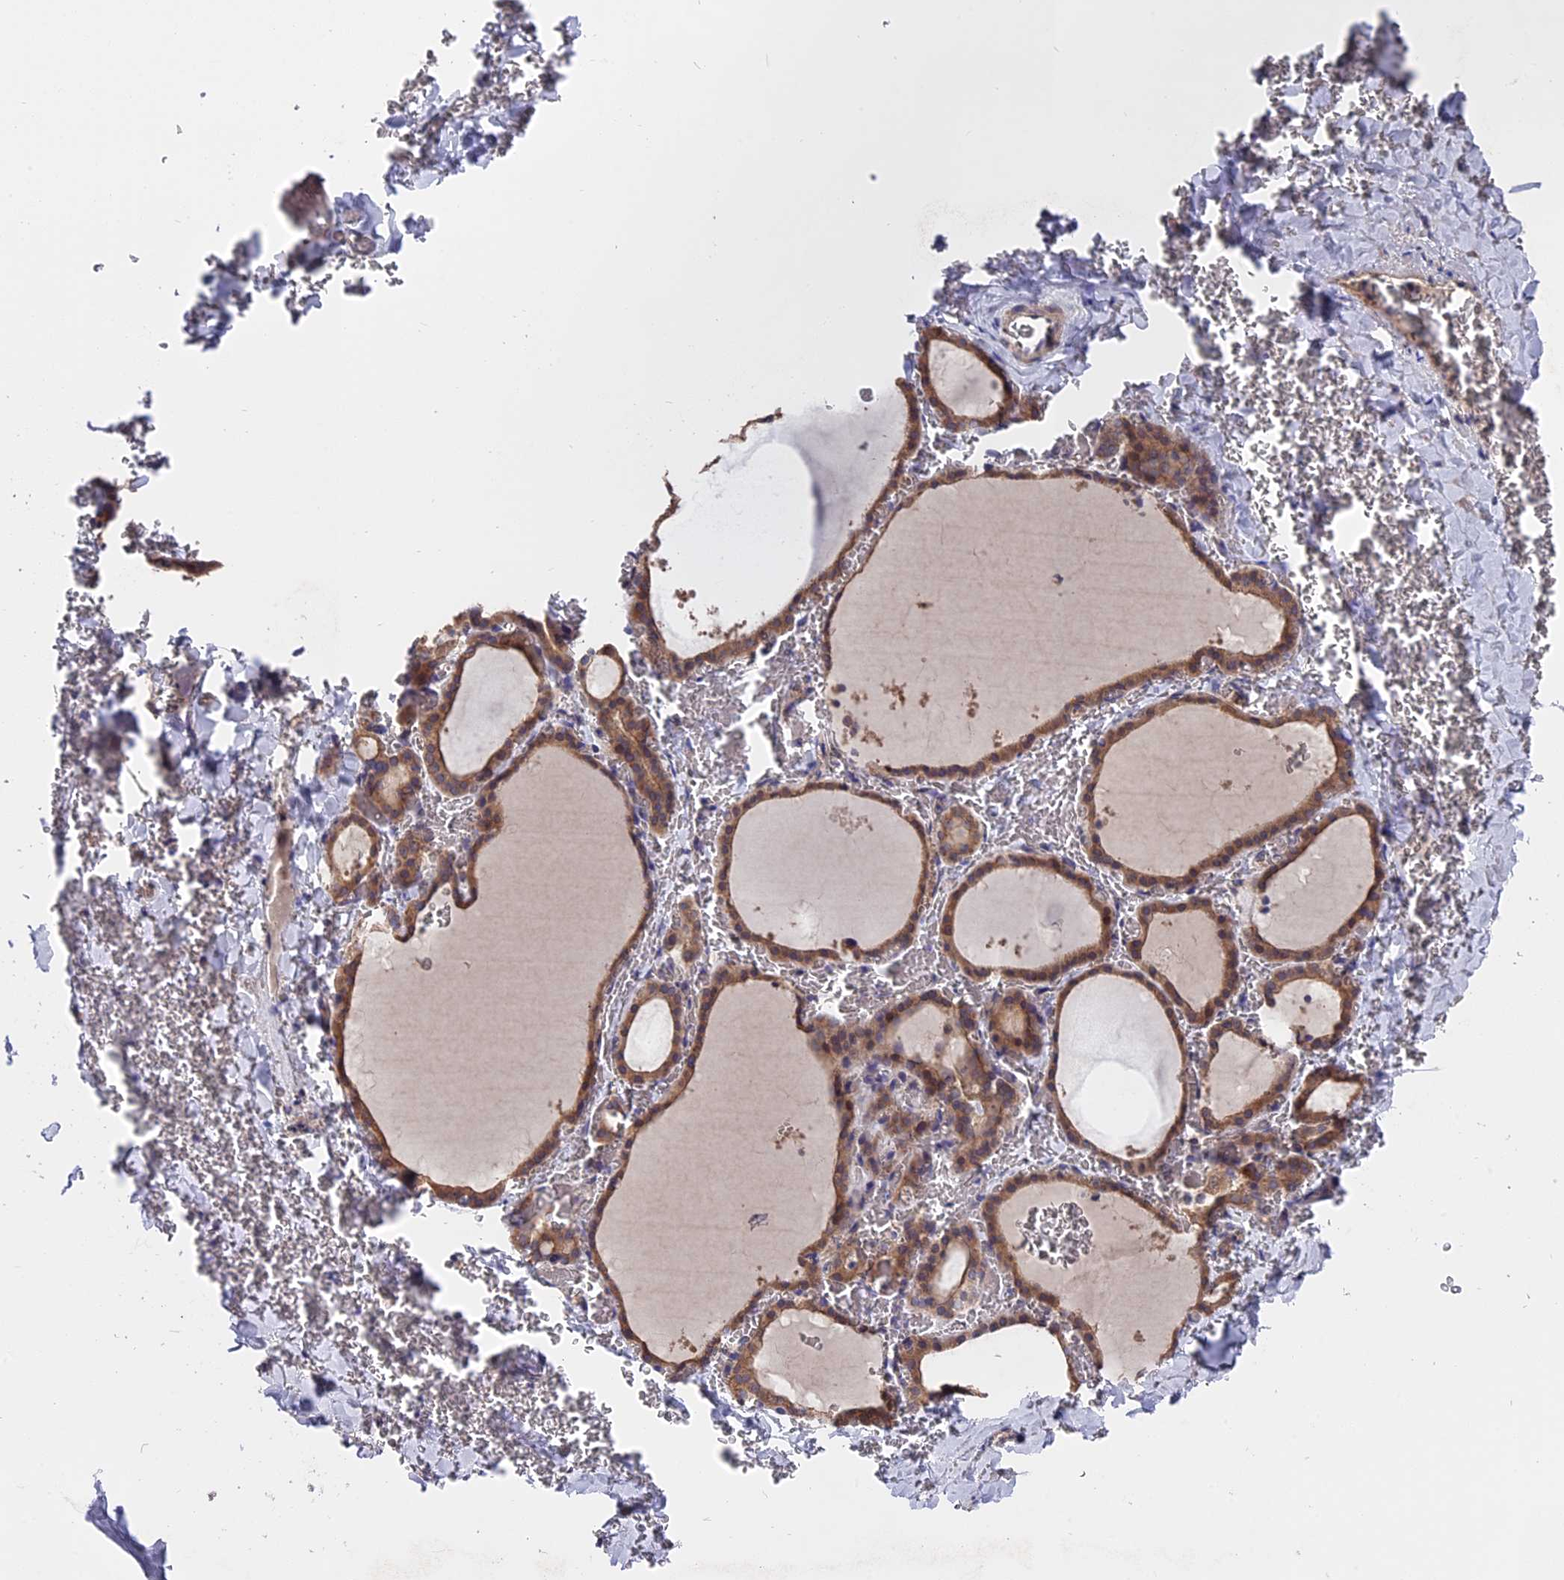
{"staining": {"intensity": "moderate", "quantity": ">75%", "location": "cytoplasmic/membranous"}, "tissue": "thyroid gland", "cell_type": "Glandular cells", "image_type": "normal", "snomed": [{"axis": "morphology", "description": "Normal tissue, NOS"}, {"axis": "topography", "description": "Thyroid gland"}], "caption": "Approximately >75% of glandular cells in benign thyroid gland demonstrate moderate cytoplasmic/membranous protein staining as visualized by brown immunohistochemical staining.", "gene": "ZCCHC2", "patient": {"sex": "female", "age": 39}}